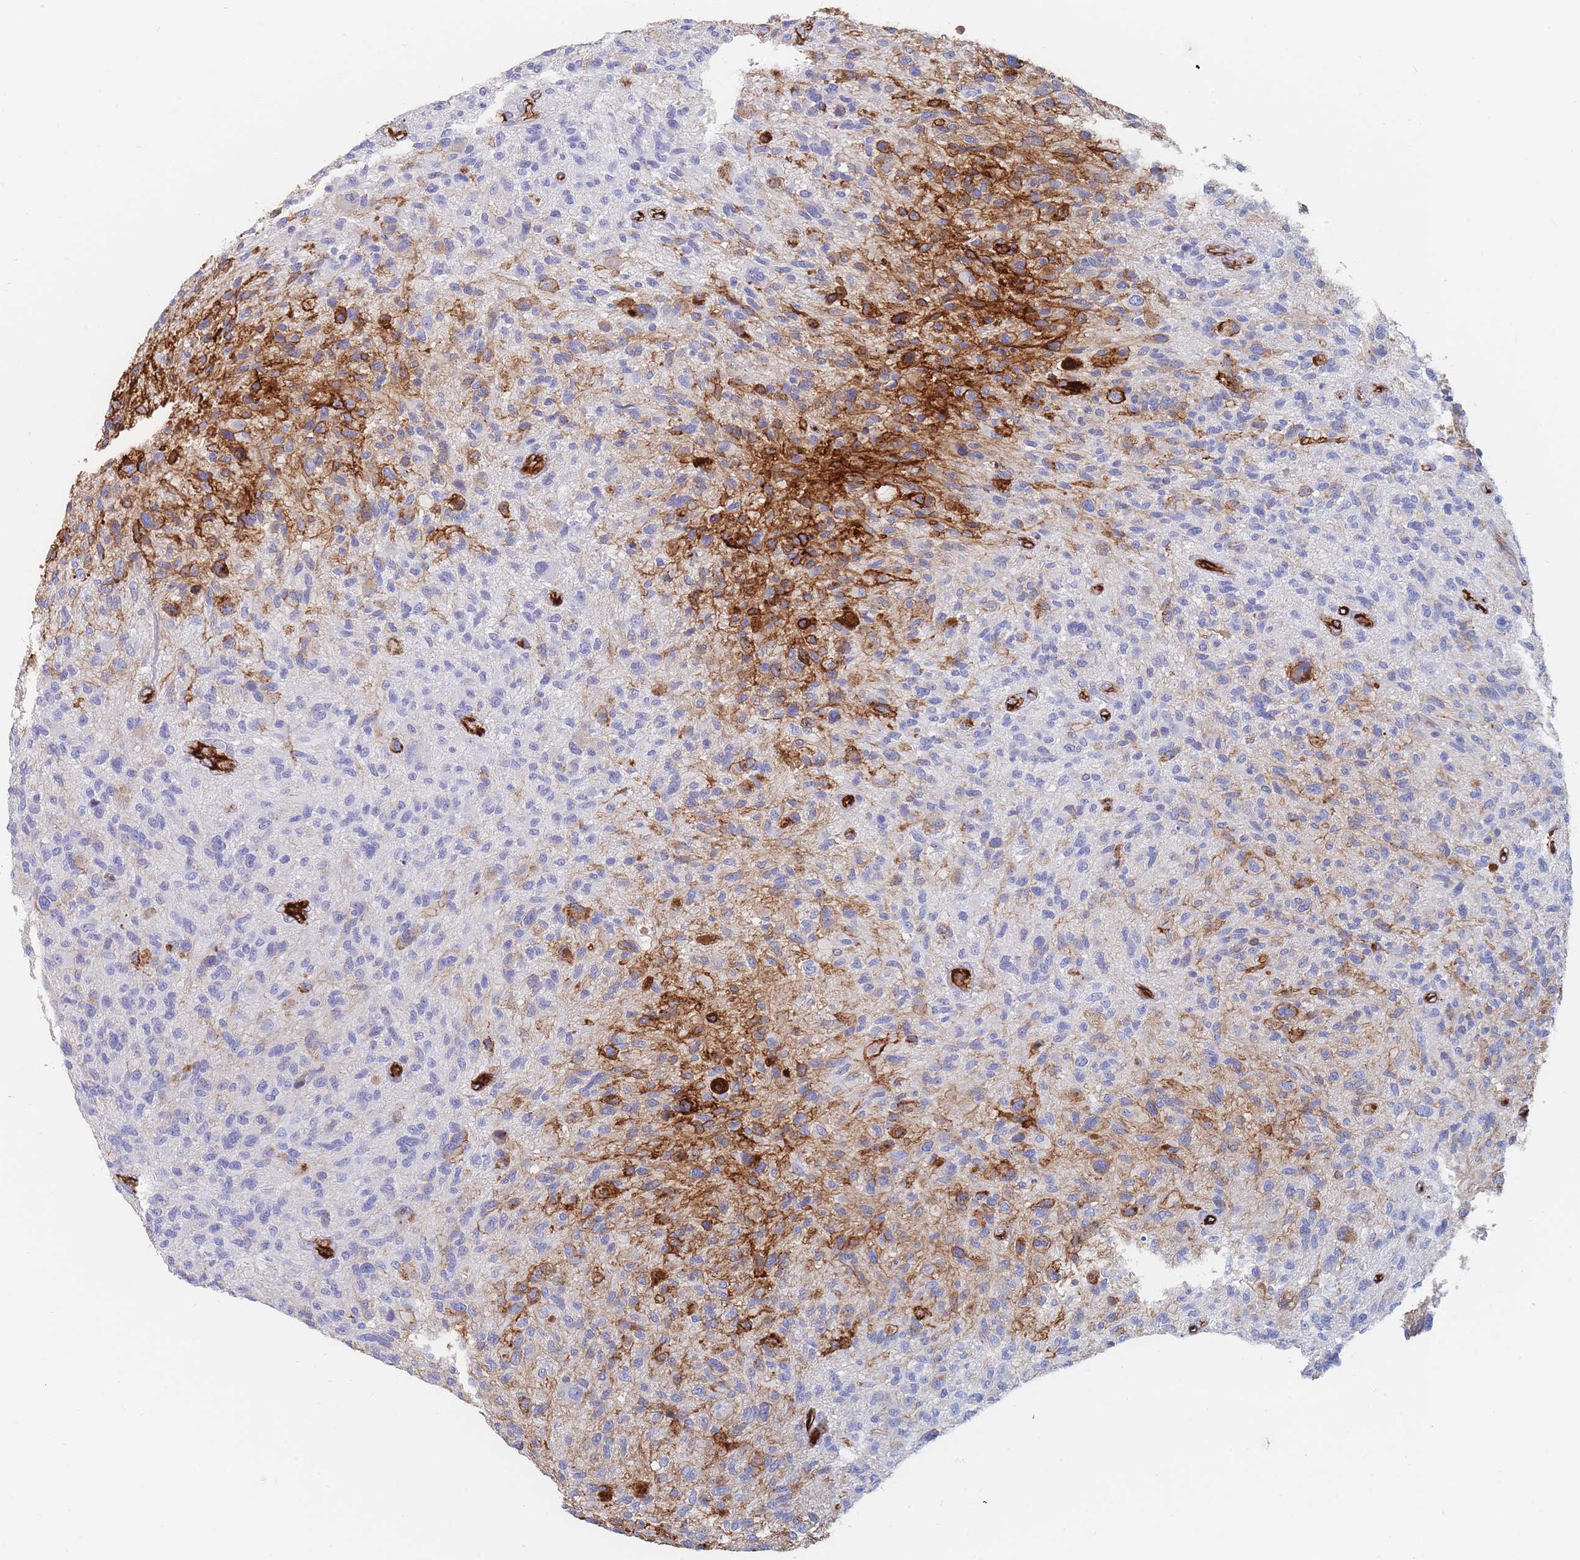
{"staining": {"intensity": "moderate", "quantity": "<25%", "location": "cytoplasmic/membranous"}, "tissue": "glioma", "cell_type": "Tumor cells", "image_type": "cancer", "snomed": [{"axis": "morphology", "description": "Glioma, malignant, High grade"}, {"axis": "topography", "description": "Brain"}], "caption": "Human malignant high-grade glioma stained with a brown dye exhibits moderate cytoplasmic/membranous positive expression in about <25% of tumor cells.", "gene": "SLC2A1", "patient": {"sex": "male", "age": 47}}